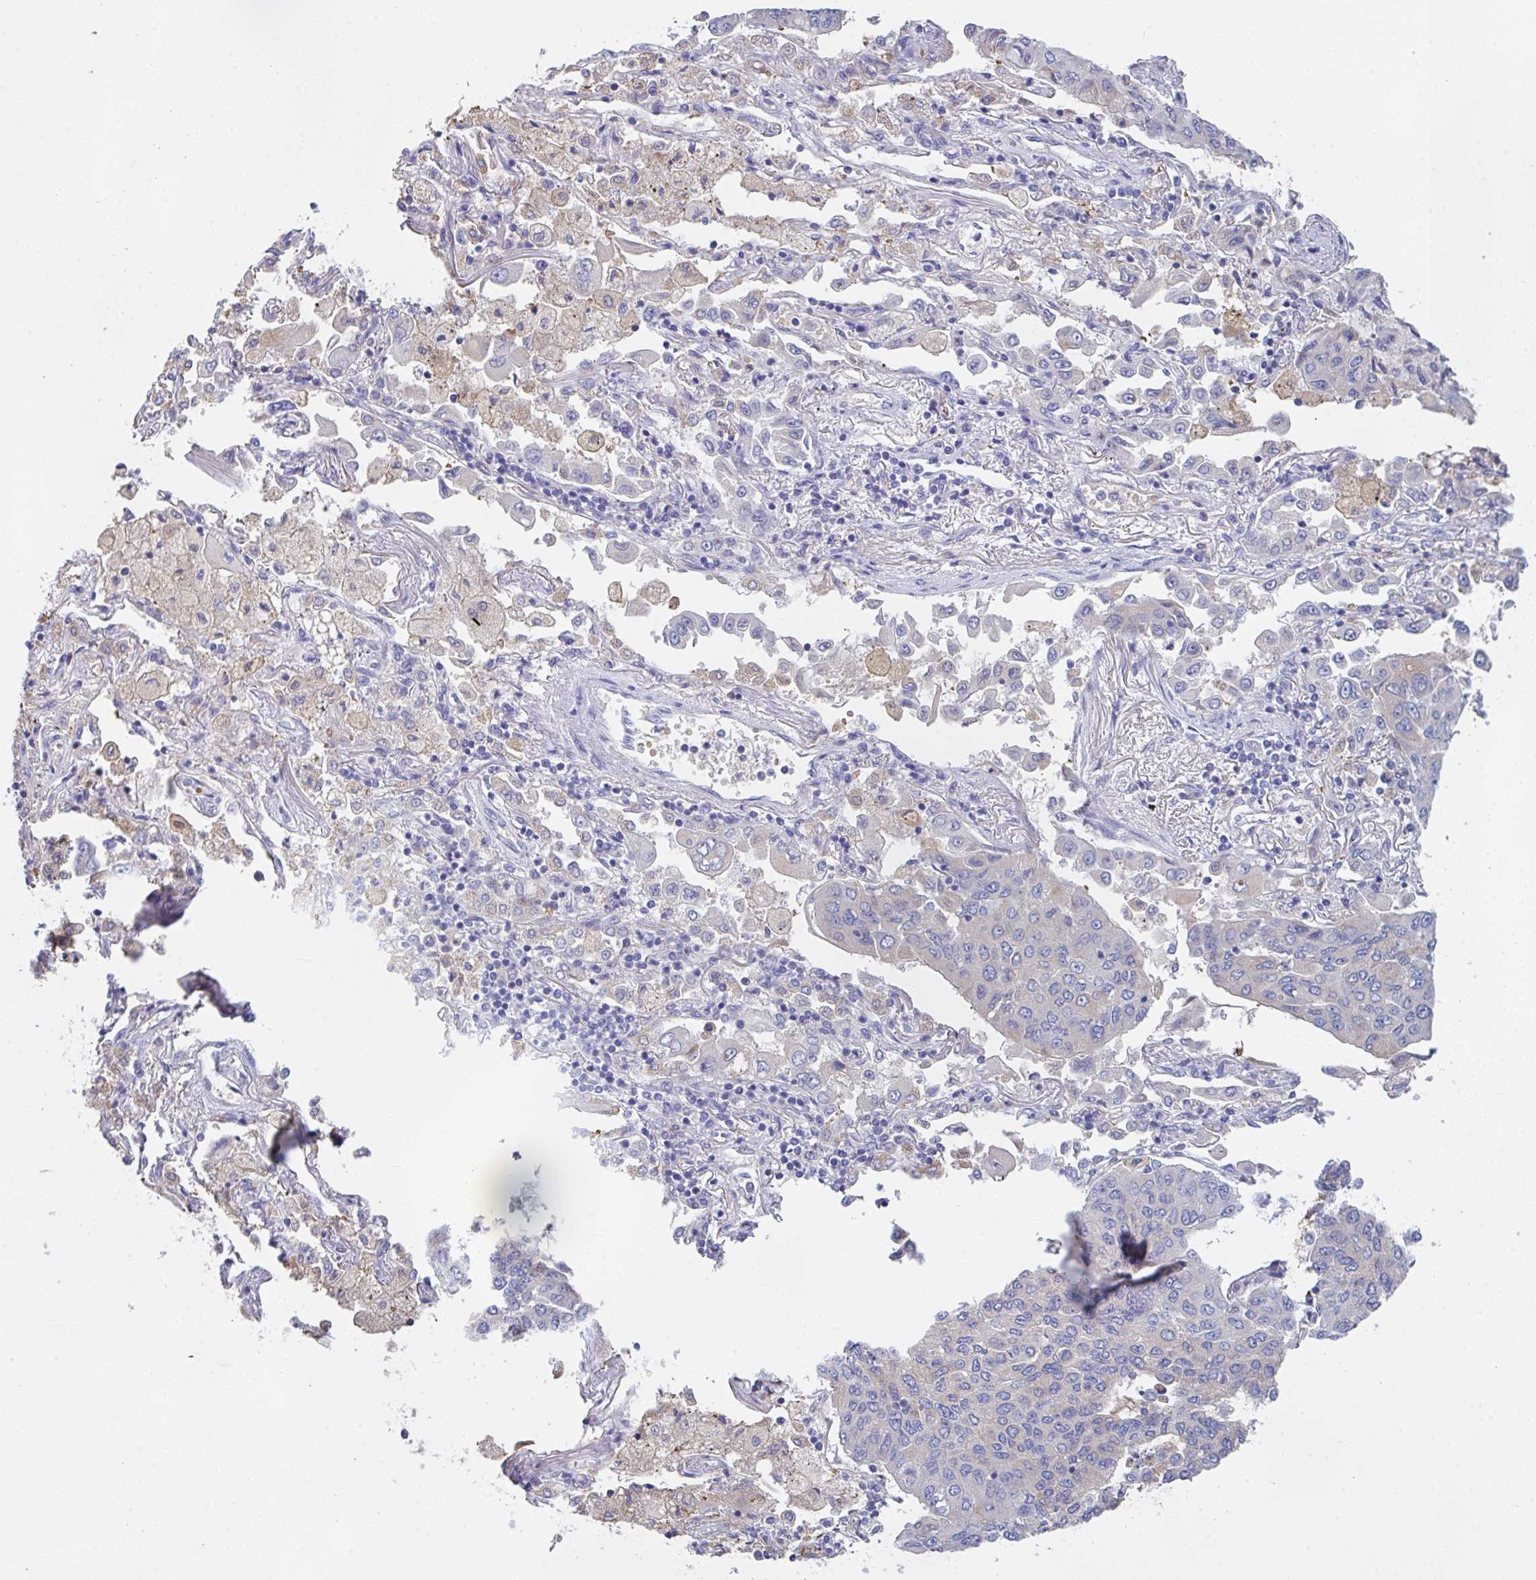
{"staining": {"intensity": "negative", "quantity": "none", "location": "none"}, "tissue": "lung cancer", "cell_type": "Tumor cells", "image_type": "cancer", "snomed": [{"axis": "morphology", "description": "Squamous cell carcinoma, NOS"}, {"axis": "topography", "description": "Lung"}], "caption": "Tumor cells show no significant staining in lung cancer.", "gene": "TFAP2C", "patient": {"sex": "male", "age": 74}}